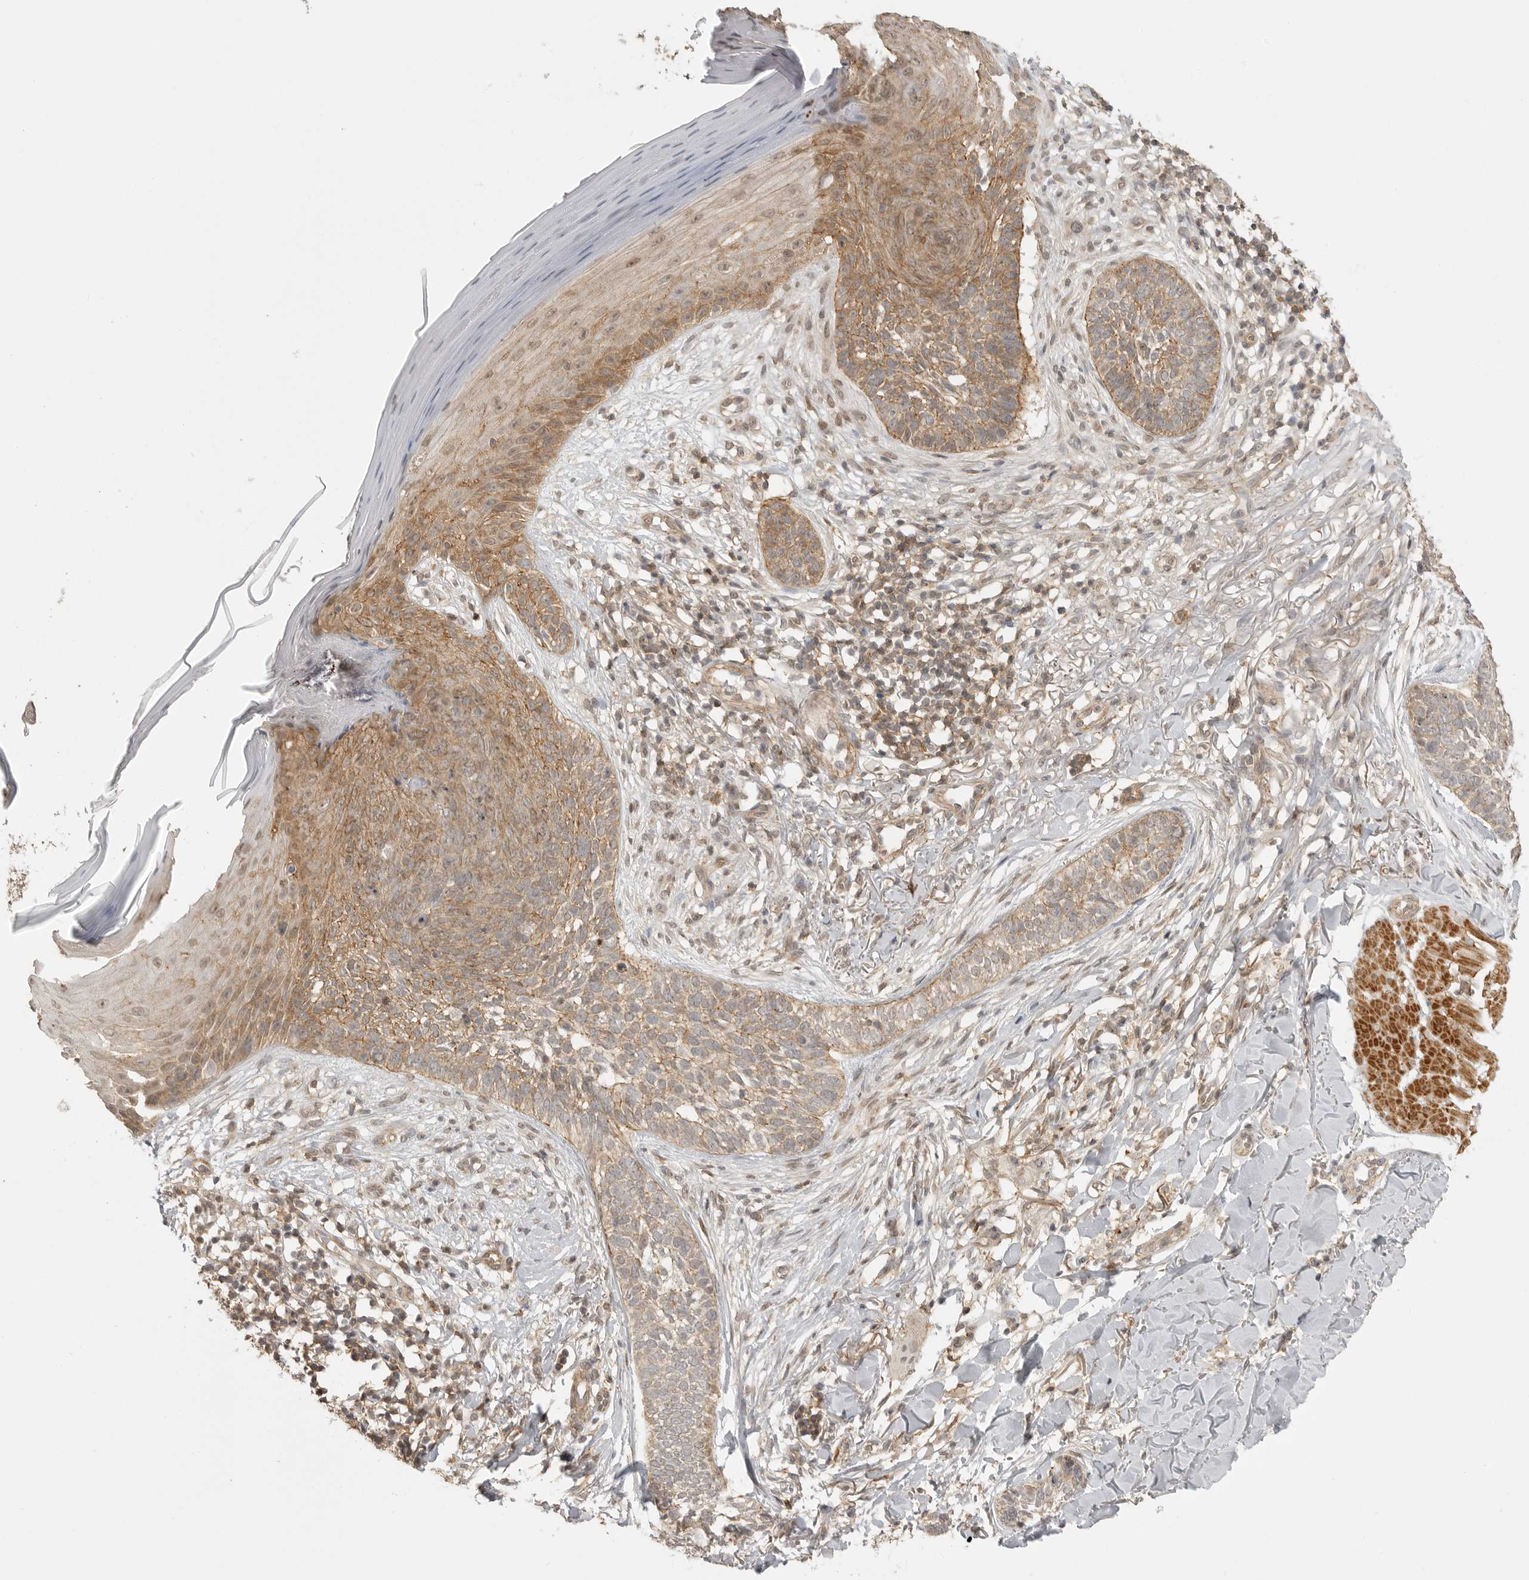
{"staining": {"intensity": "weak", "quantity": ">75%", "location": "cytoplasmic/membranous"}, "tissue": "skin cancer", "cell_type": "Tumor cells", "image_type": "cancer", "snomed": [{"axis": "morphology", "description": "Normal tissue, NOS"}, {"axis": "morphology", "description": "Basal cell carcinoma"}, {"axis": "topography", "description": "Skin"}], "caption": "This is an image of IHC staining of skin cancer, which shows weak positivity in the cytoplasmic/membranous of tumor cells.", "gene": "GPC2", "patient": {"sex": "male", "age": 67}}